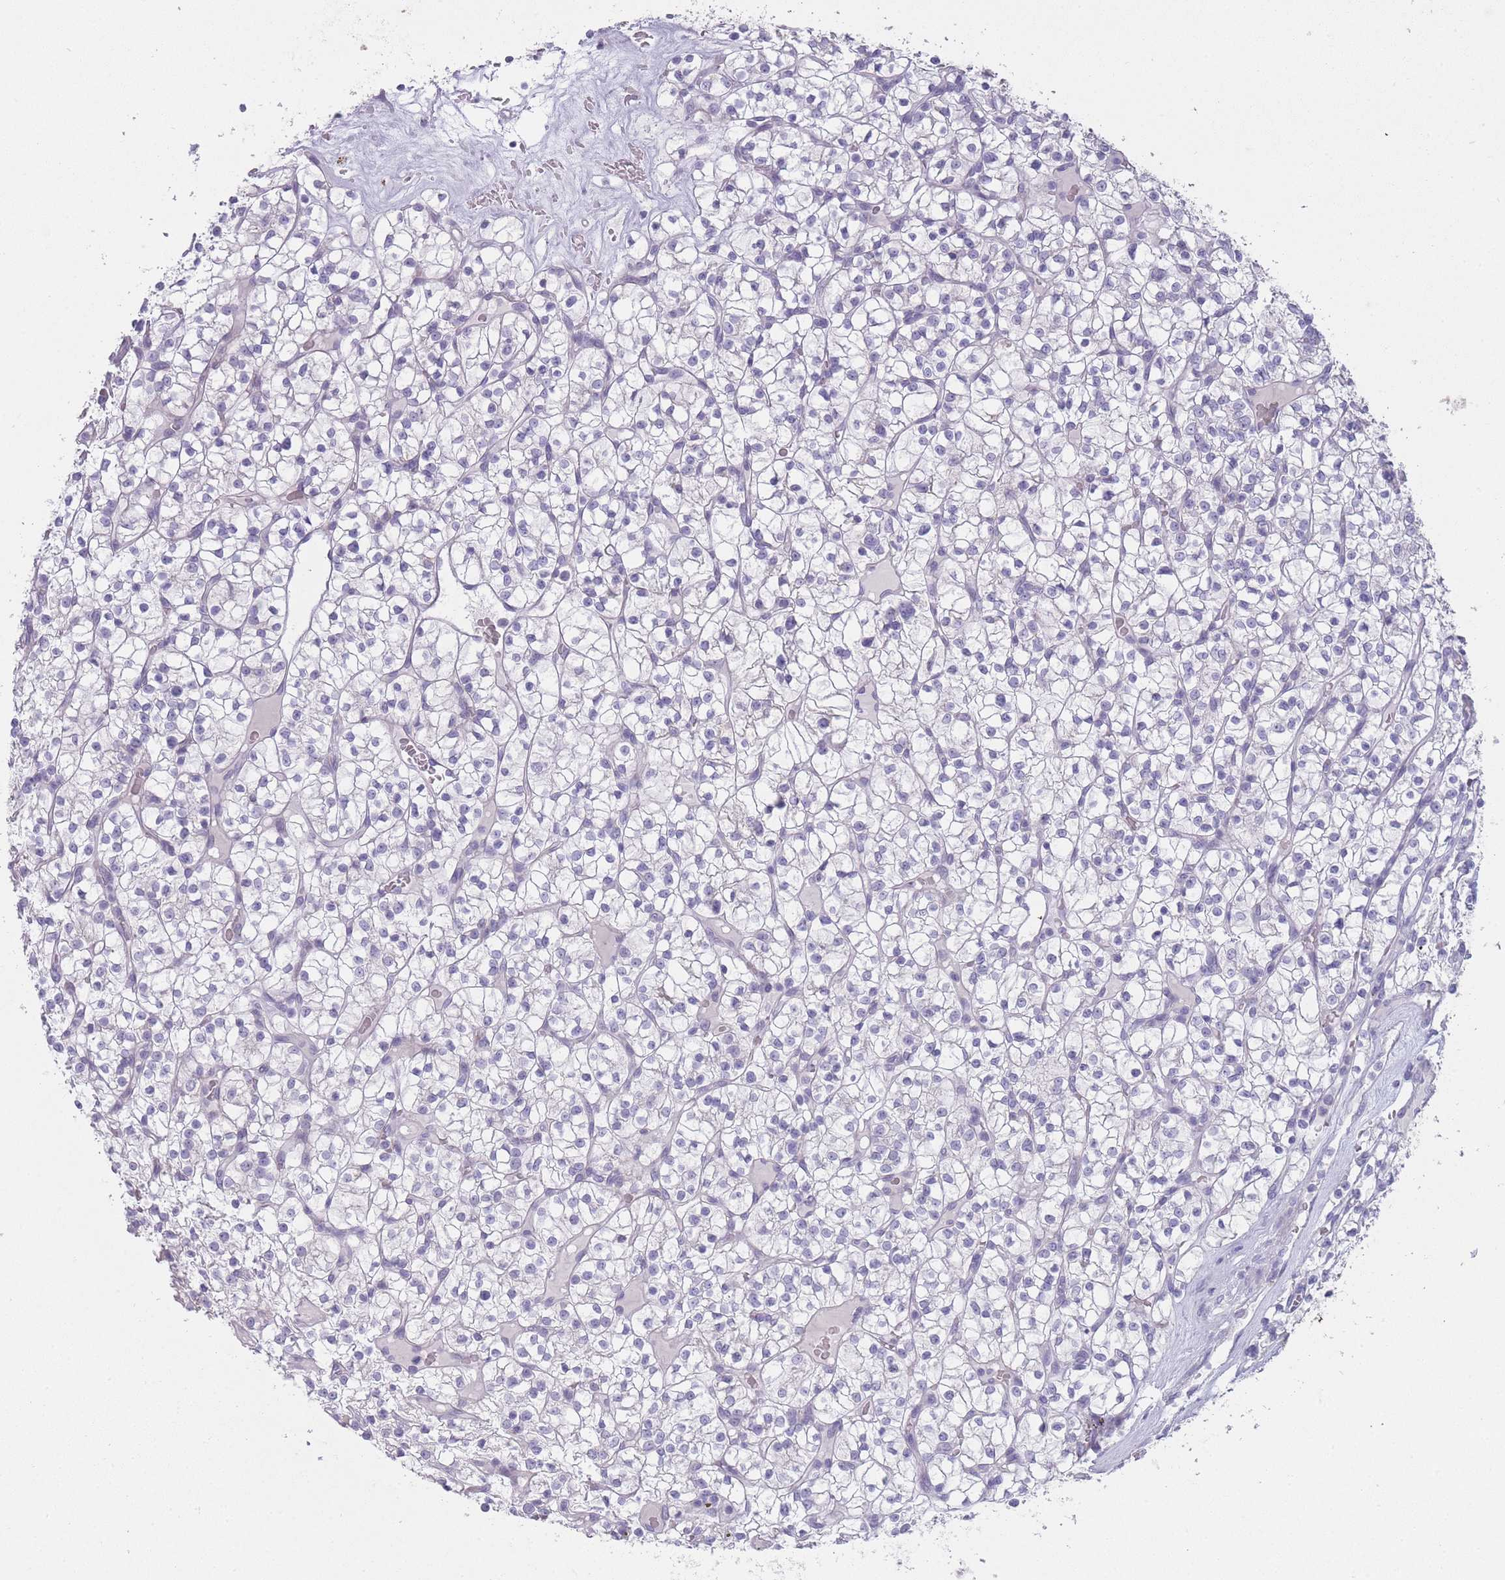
{"staining": {"intensity": "negative", "quantity": "none", "location": "none"}, "tissue": "renal cancer", "cell_type": "Tumor cells", "image_type": "cancer", "snomed": [{"axis": "morphology", "description": "Adenocarcinoma, NOS"}, {"axis": "topography", "description": "Kidney"}], "caption": "Immunohistochemistry image of renal adenocarcinoma stained for a protein (brown), which exhibits no positivity in tumor cells.", "gene": "DCANP1", "patient": {"sex": "female", "age": 64}}